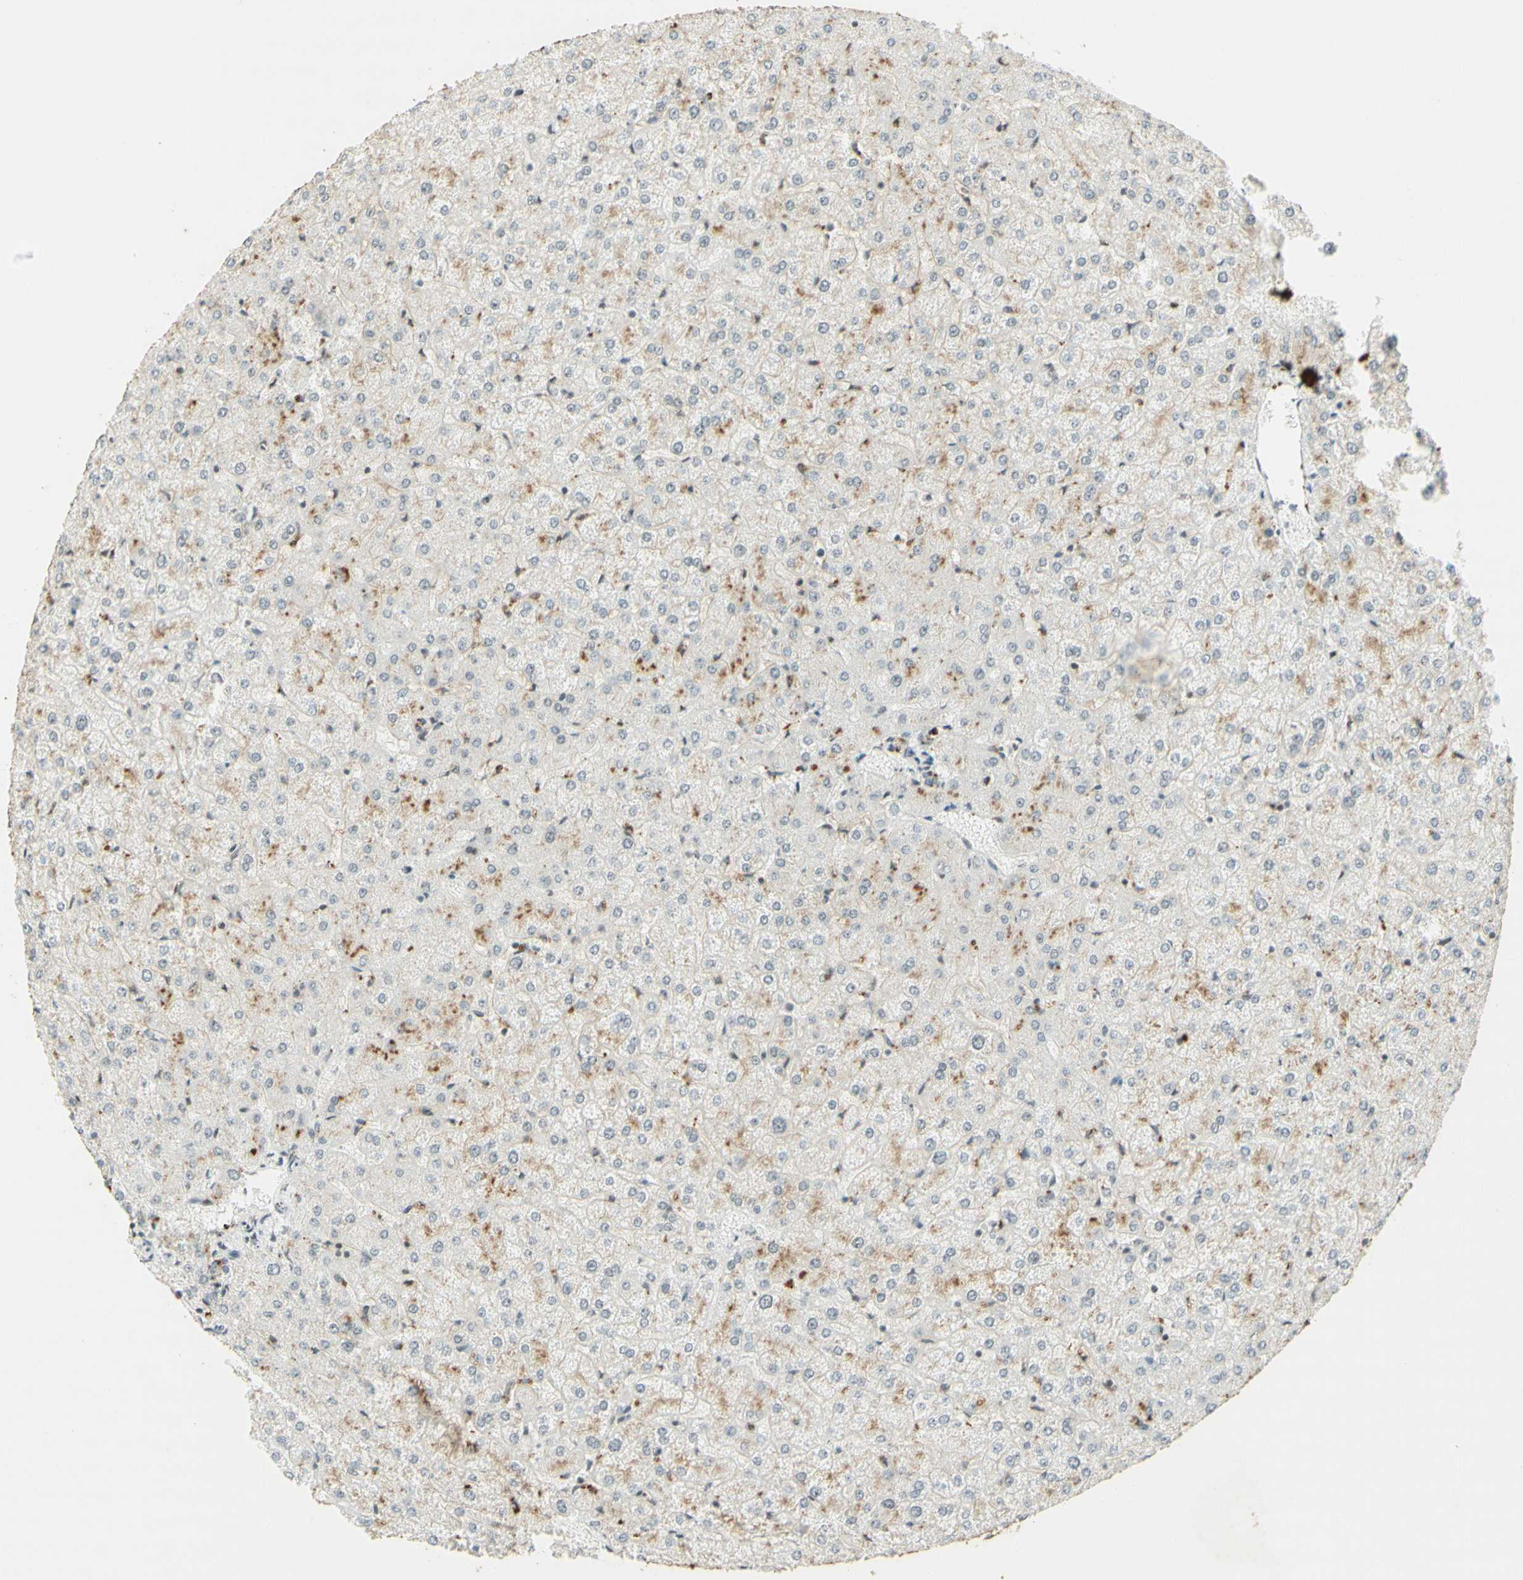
{"staining": {"intensity": "negative", "quantity": "none", "location": "none"}, "tissue": "liver", "cell_type": "Cholangiocytes", "image_type": "normal", "snomed": [{"axis": "morphology", "description": "Normal tissue, NOS"}, {"axis": "topography", "description": "Liver"}], "caption": "Immunohistochemical staining of unremarkable human liver exhibits no significant staining in cholangiocytes.", "gene": "IRF1", "patient": {"sex": "female", "age": 32}}